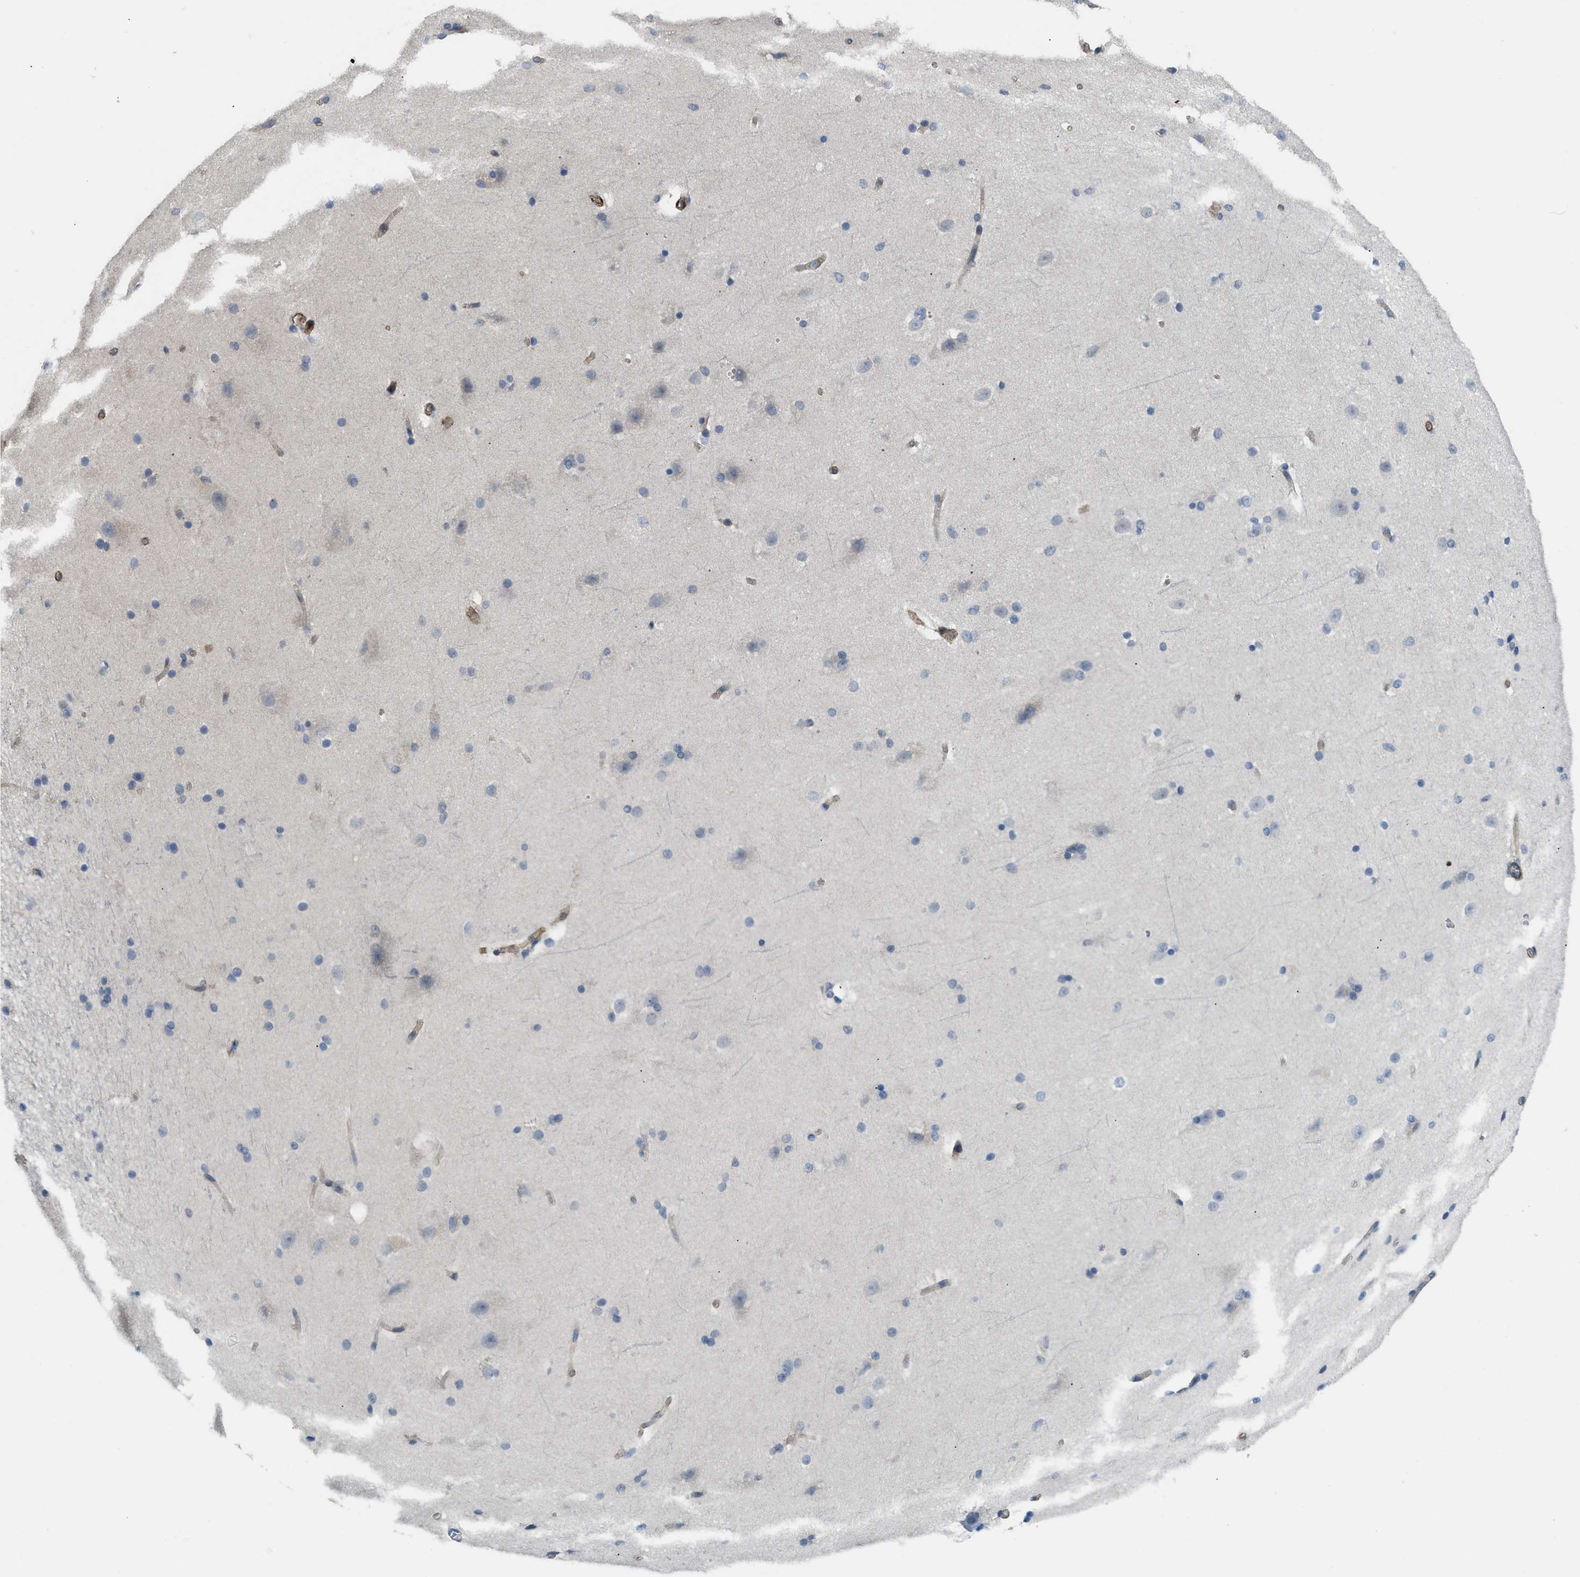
{"staining": {"intensity": "strong", "quantity": ">75%", "location": "cytoplasmic/membranous"}, "tissue": "cerebral cortex", "cell_type": "Endothelial cells", "image_type": "normal", "snomed": [{"axis": "morphology", "description": "Normal tissue, NOS"}, {"axis": "topography", "description": "Cerebral cortex"}, {"axis": "topography", "description": "Hippocampus"}], "caption": "About >75% of endothelial cells in unremarkable human cerebral cortex display strong cytoplasmic/membranous protein staining as visualized by brown immunohistochemical staining.", "gene": "BMPR1A", "patient": {"sex": "female", "age": 19}}